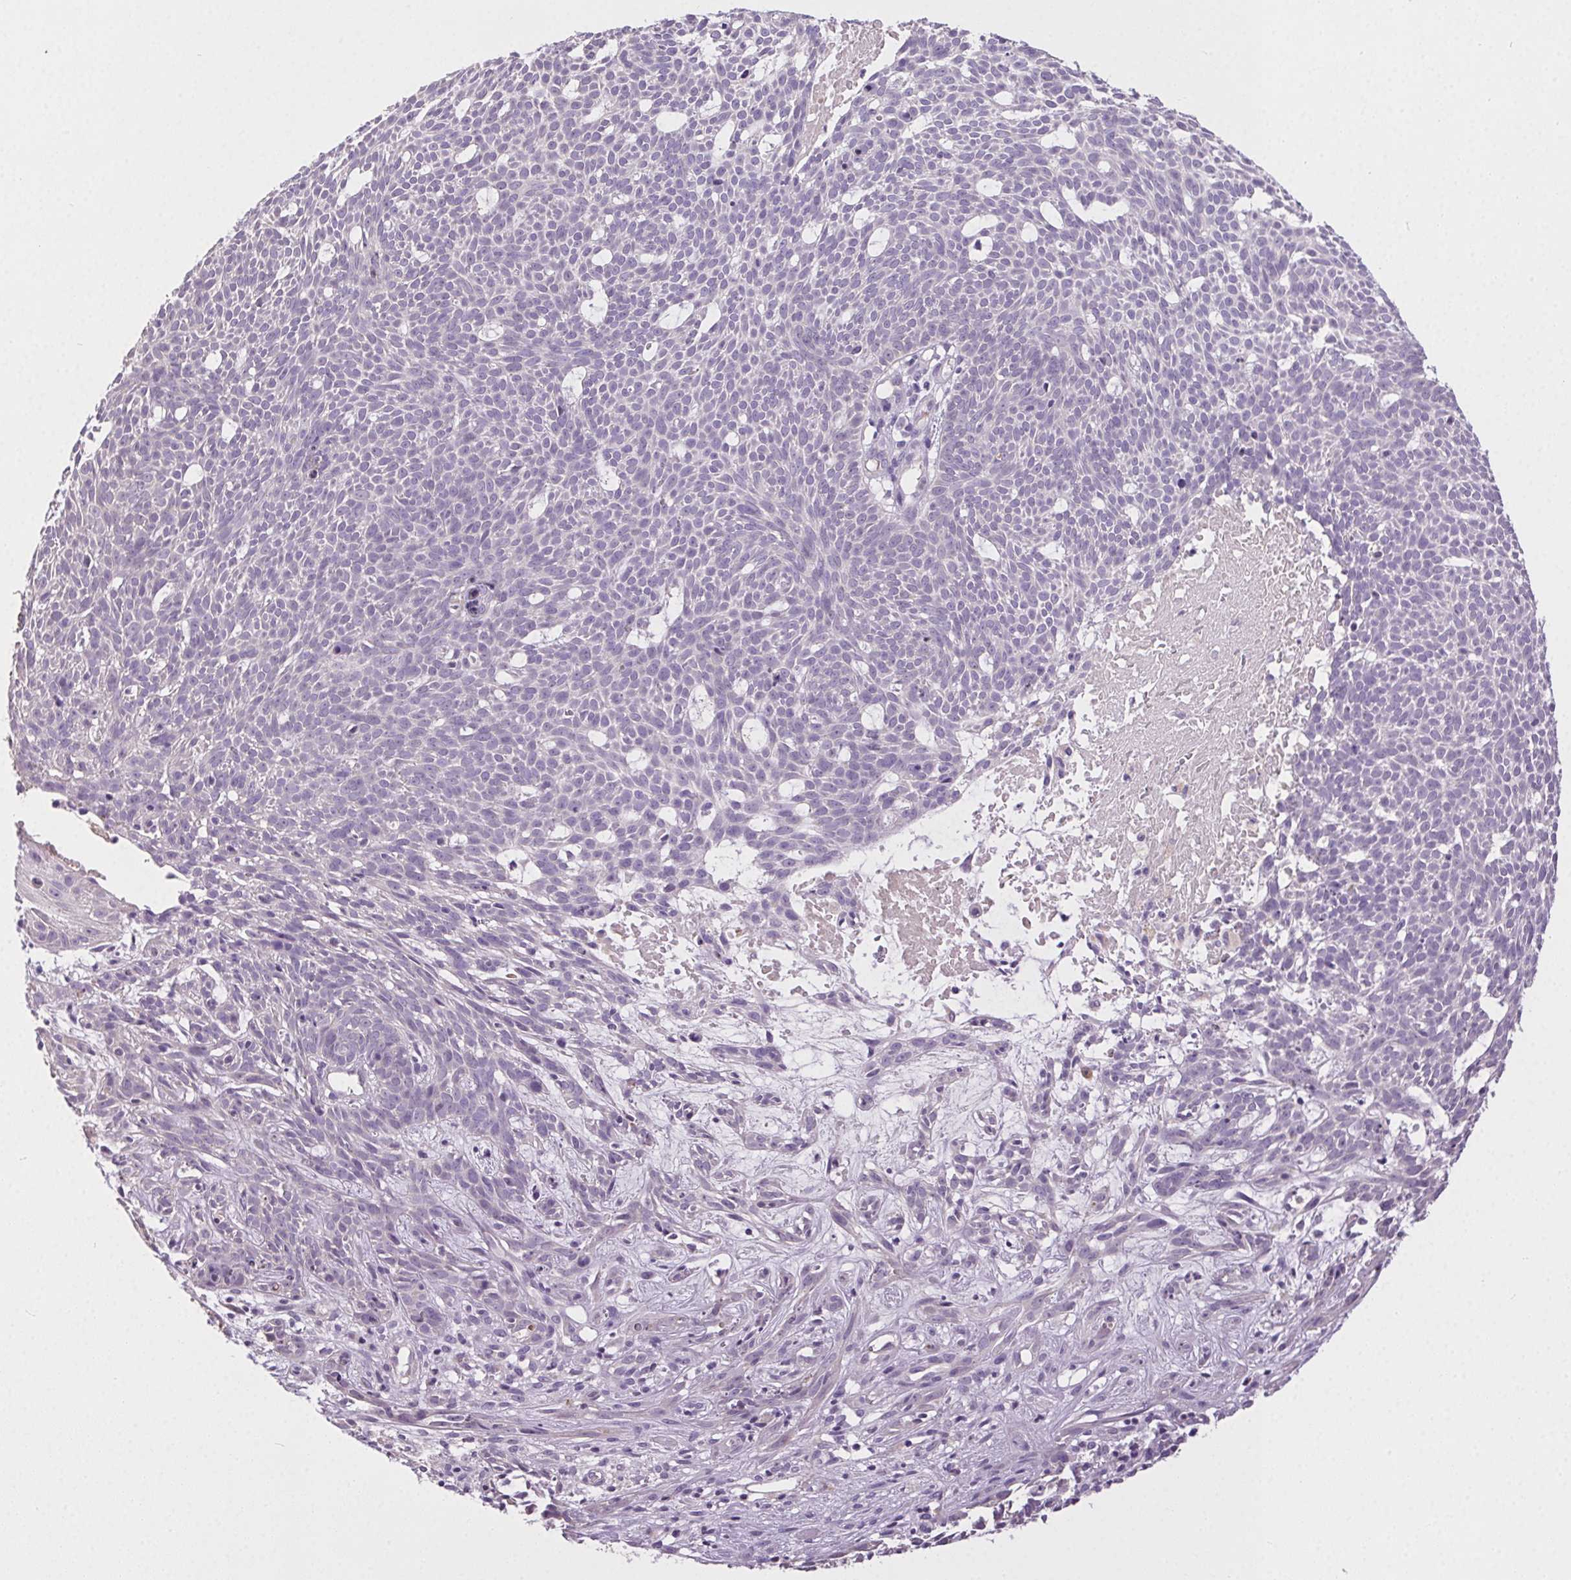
{"staining": {"intensity": "negative", "quantity": "none", "location": "none"}, "tissue": "skin cancer", "cell_type": "Tumor cells", "image_type": "cancer", "snomed": [{"axis": "morphology", "description": "Basal cell carcinoma"}, {"axis": "topography", "description": "Skin"}], "caption": "Tumor cells are negative for brown protein staining in skin cancer.", "gene": "SYCE2", "patient": {"sex": "male", "age": 59}}